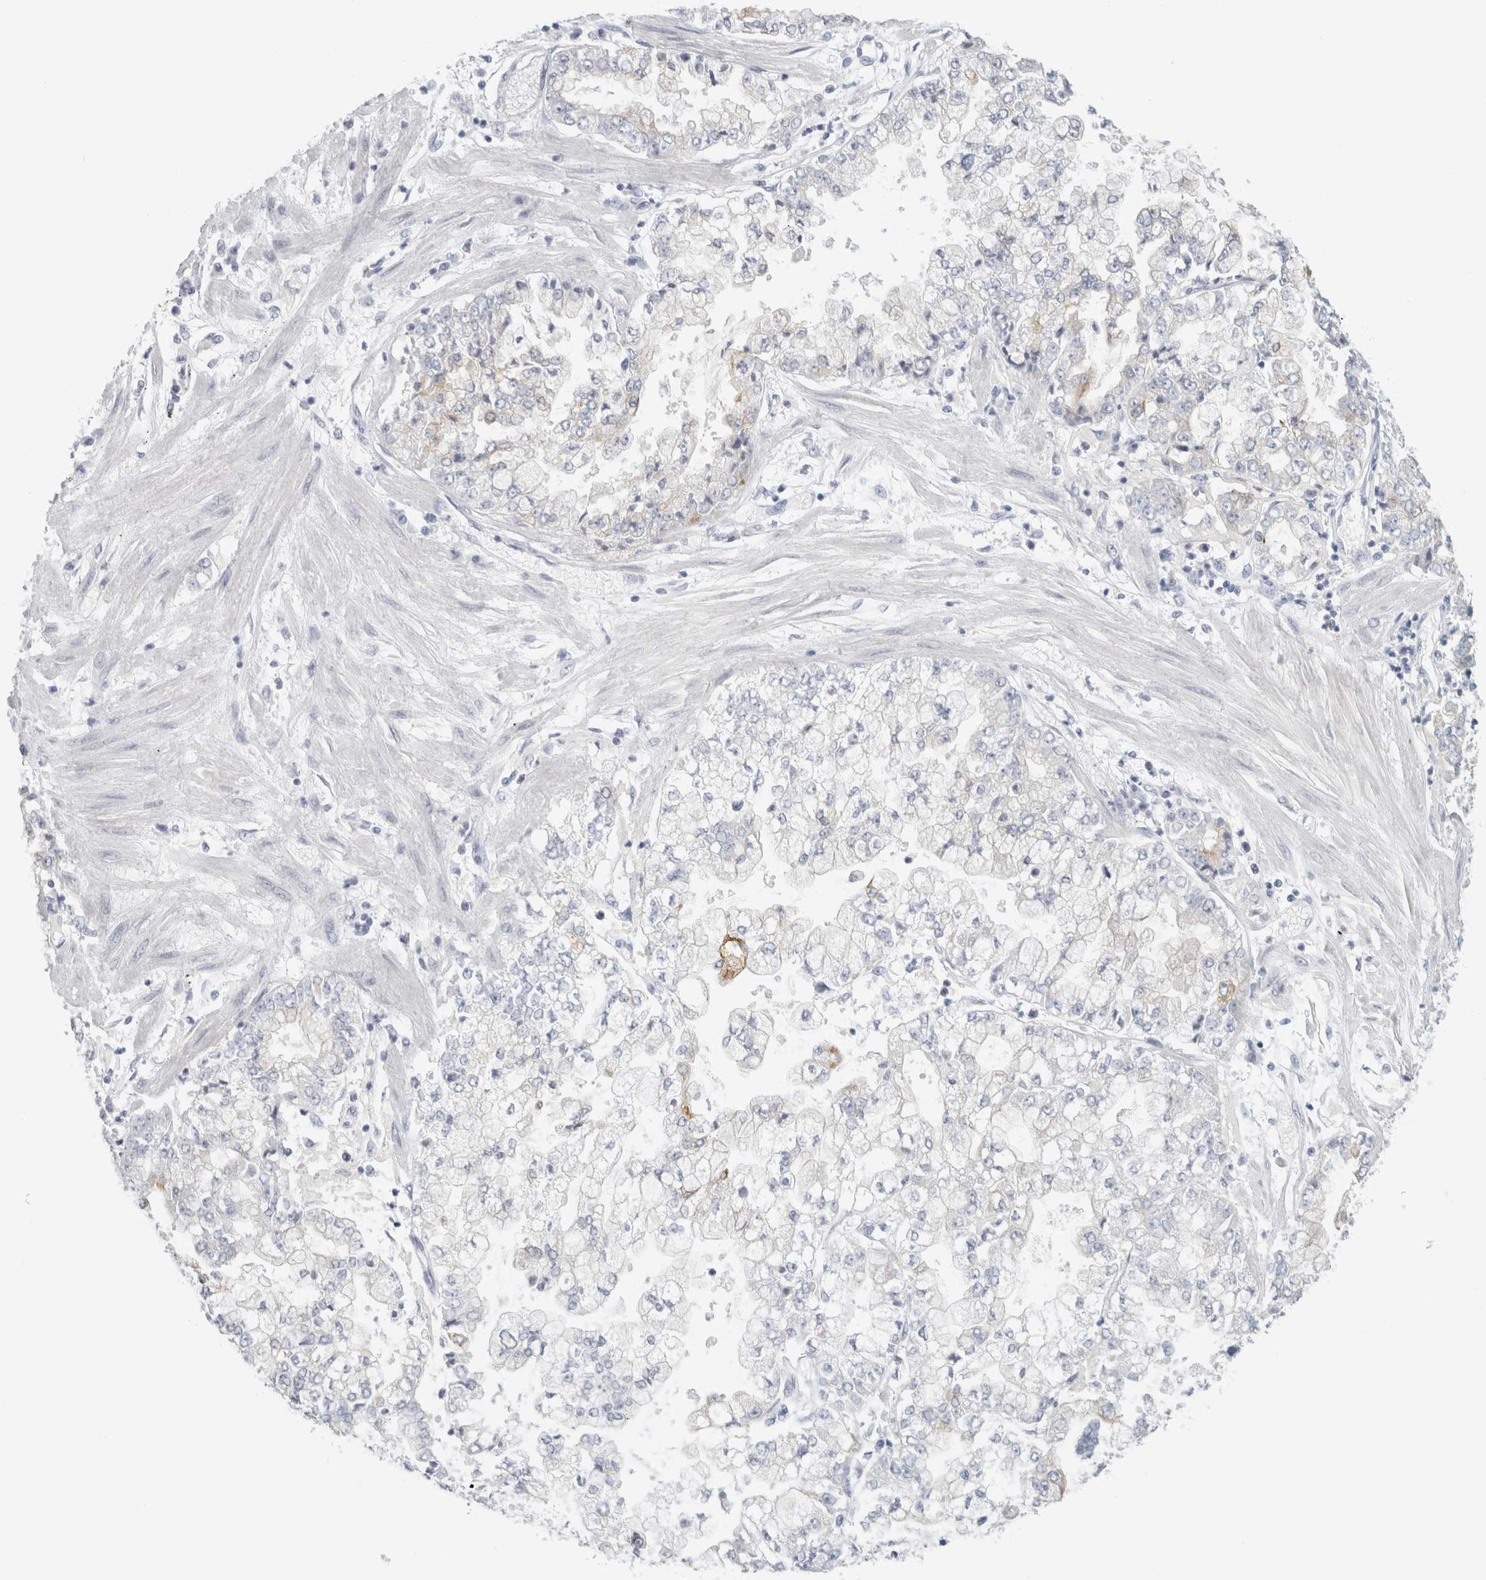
{"staining": {"intensity": "negative", "quantity": "none", "location": "none"}, "tissue": "stomach cancer", "cell_type": "Tumor cells", "image_type": "cancer", "snomed": [{"axis": "morphology", "description": "Adenocarcinoma, NOS"}, {"axis": "topography", "description": "Stomach"}], "caption": "A micrograph of human stomach cancer is negative for staining in tumor cells. Nuclei are stained in blue.", "gene": "SLC28A3", "patient": {"sex": "male", "age": 76}}